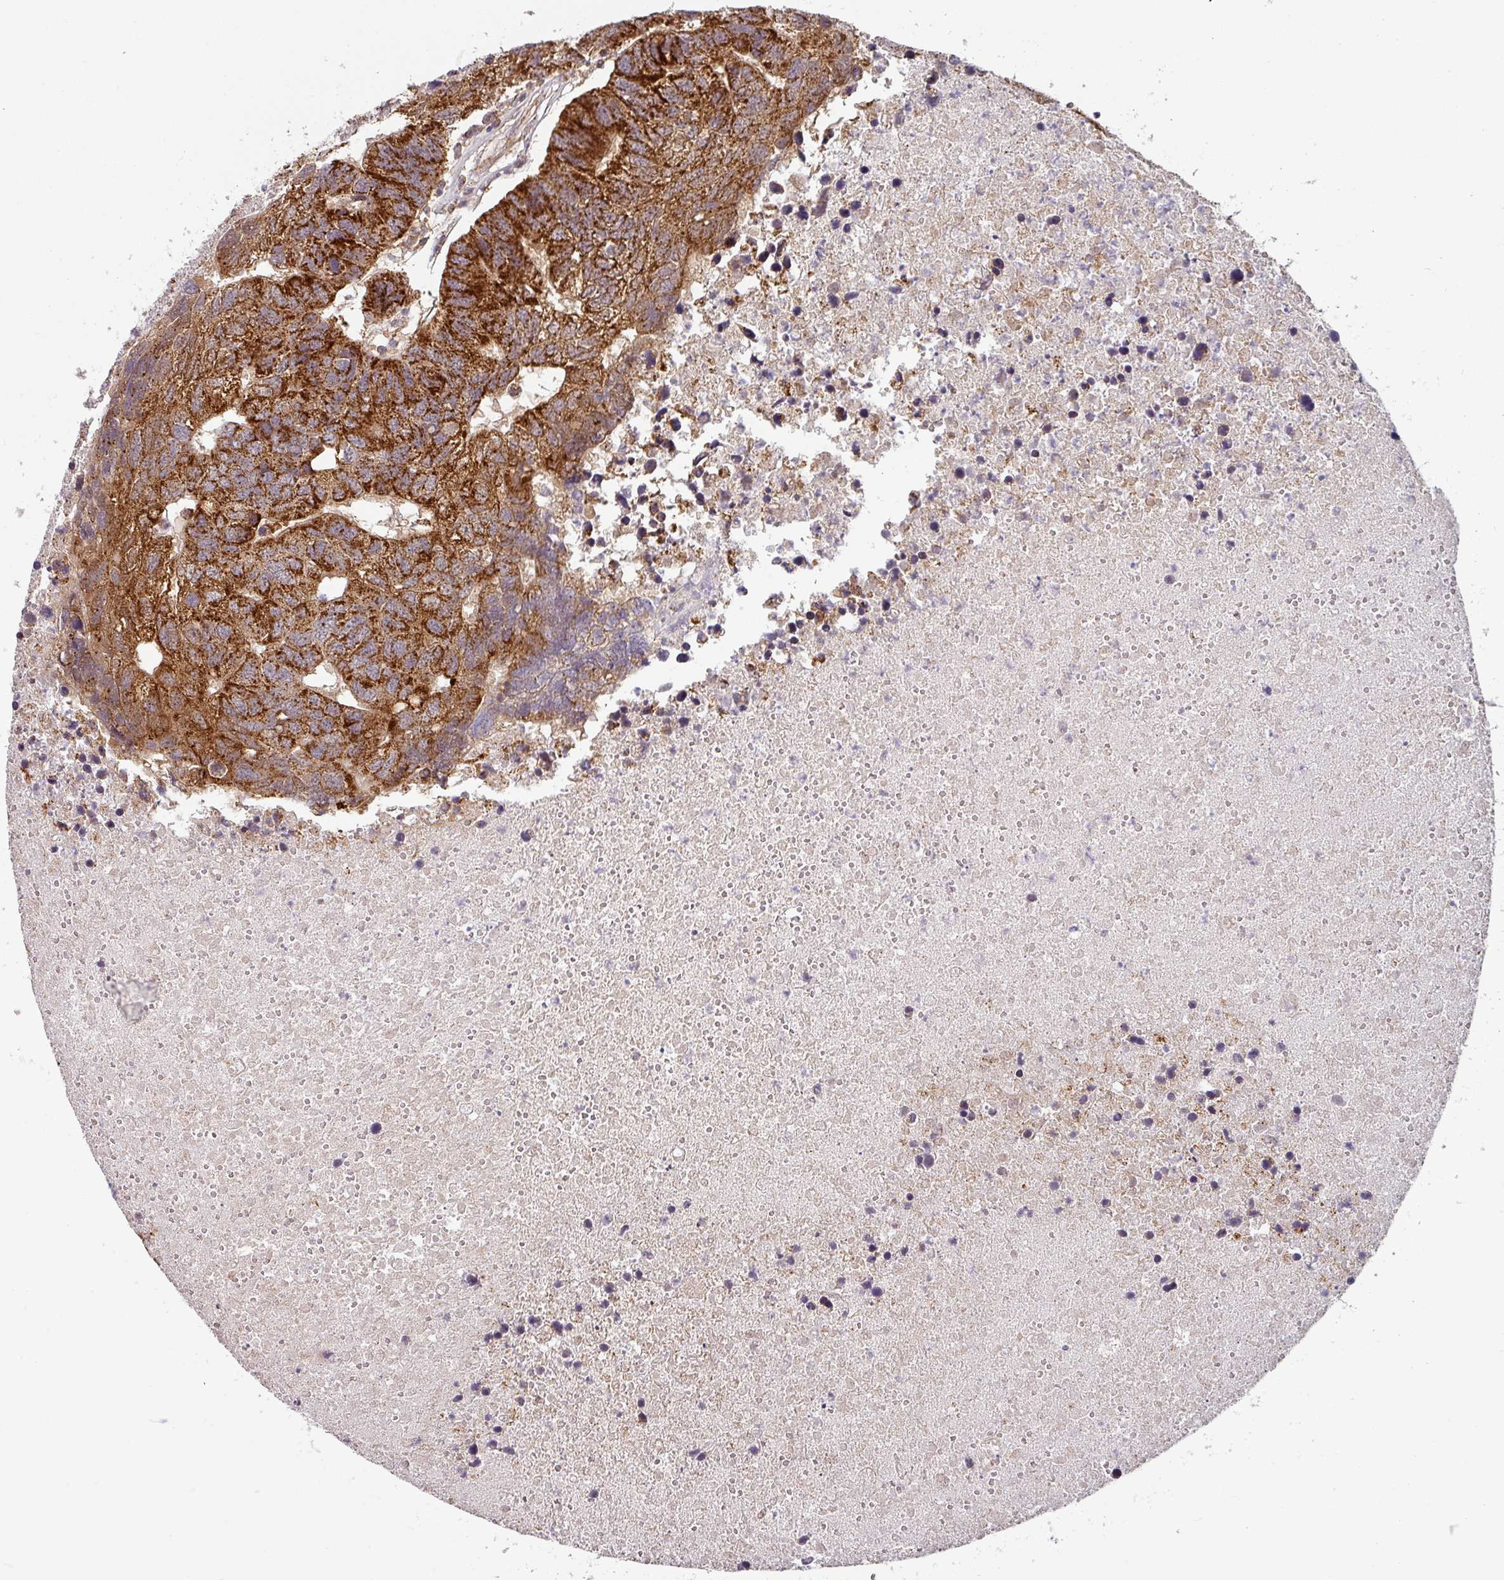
{"staining": {"intensity": "strong", "quantity": ">75%", "location": "cytoplasmic/membranous"}, "tissue": "colorectal cancer", "cell_type": "Tumor cells", "image_type": "cancer", "snomed": [{"axis": "morphology", "description": "Adenocarcinoma, NOS"}, {"axis": "topography", "description": "Colon"}], "caption": "A high amount of strong cytoplasmic/membranous positivity is identified in about >75% of tumor cells in colorectal cancer (adenocarcinoma) tissue.", "gene": "MRPS16", "patient": {"sex": "female", "age": 48}}